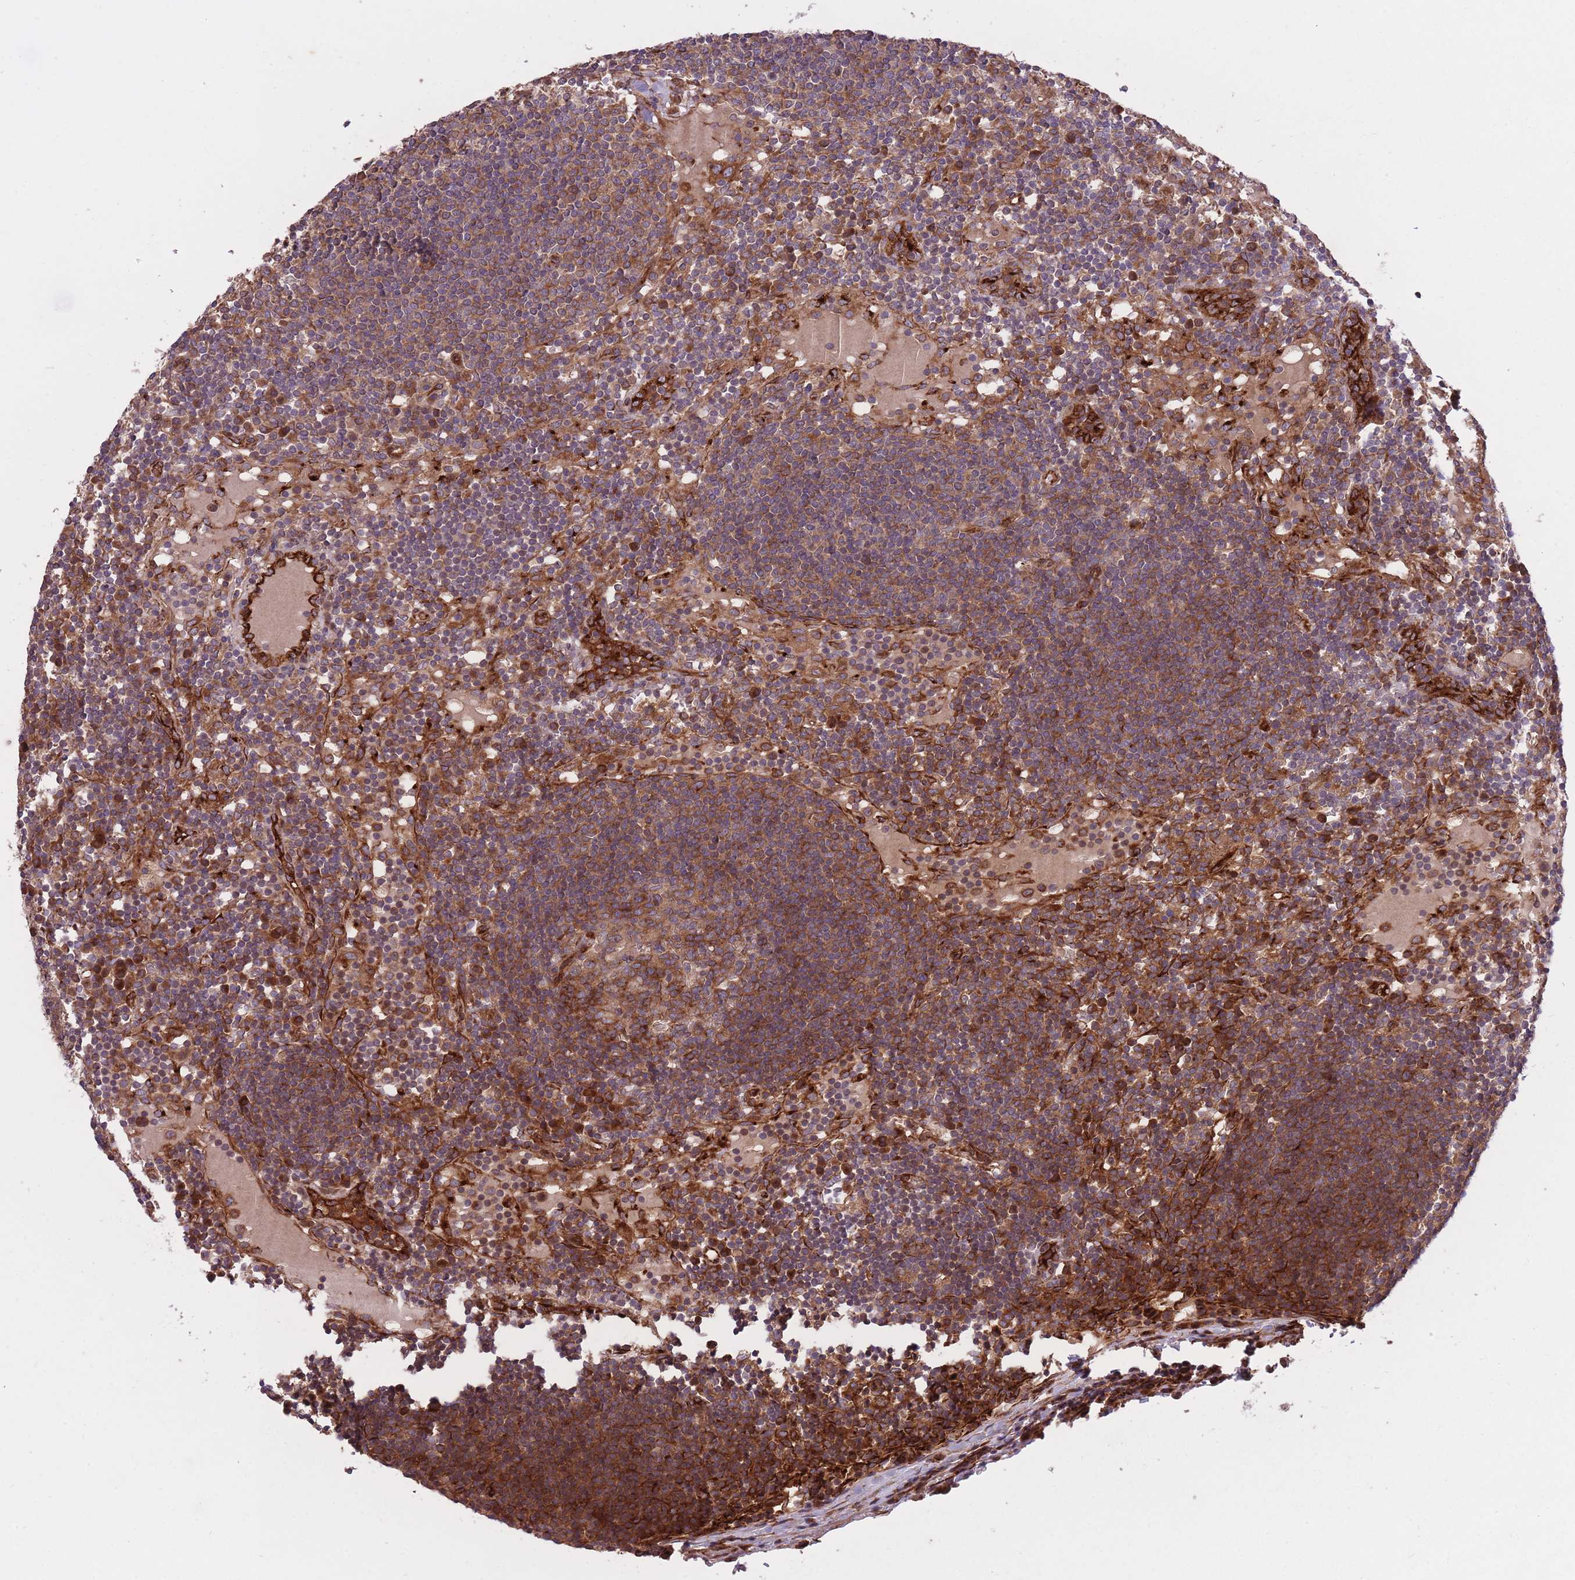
{"staining": {"intensity": "weak", "quantity": "25%-75%", "location": "cytoplasmic/membranous"}, "tissue": "lymph node", "cell_type": "Germinal center cells", "image_type": "normal", "snomed": [{"axis": "morphology", "description": "Normal tissue, NOS"}, {"axis": "topography", "description": "Lymph node"}], "caption": "Unremarkable lymph node exhibits weak cytoplasmic/membranous positivity in about 25%-75% of germinal center cells, visualized by immunohistochemistry.", "gene": "CISH", "patient": {"sex": "male", "age": 53}}